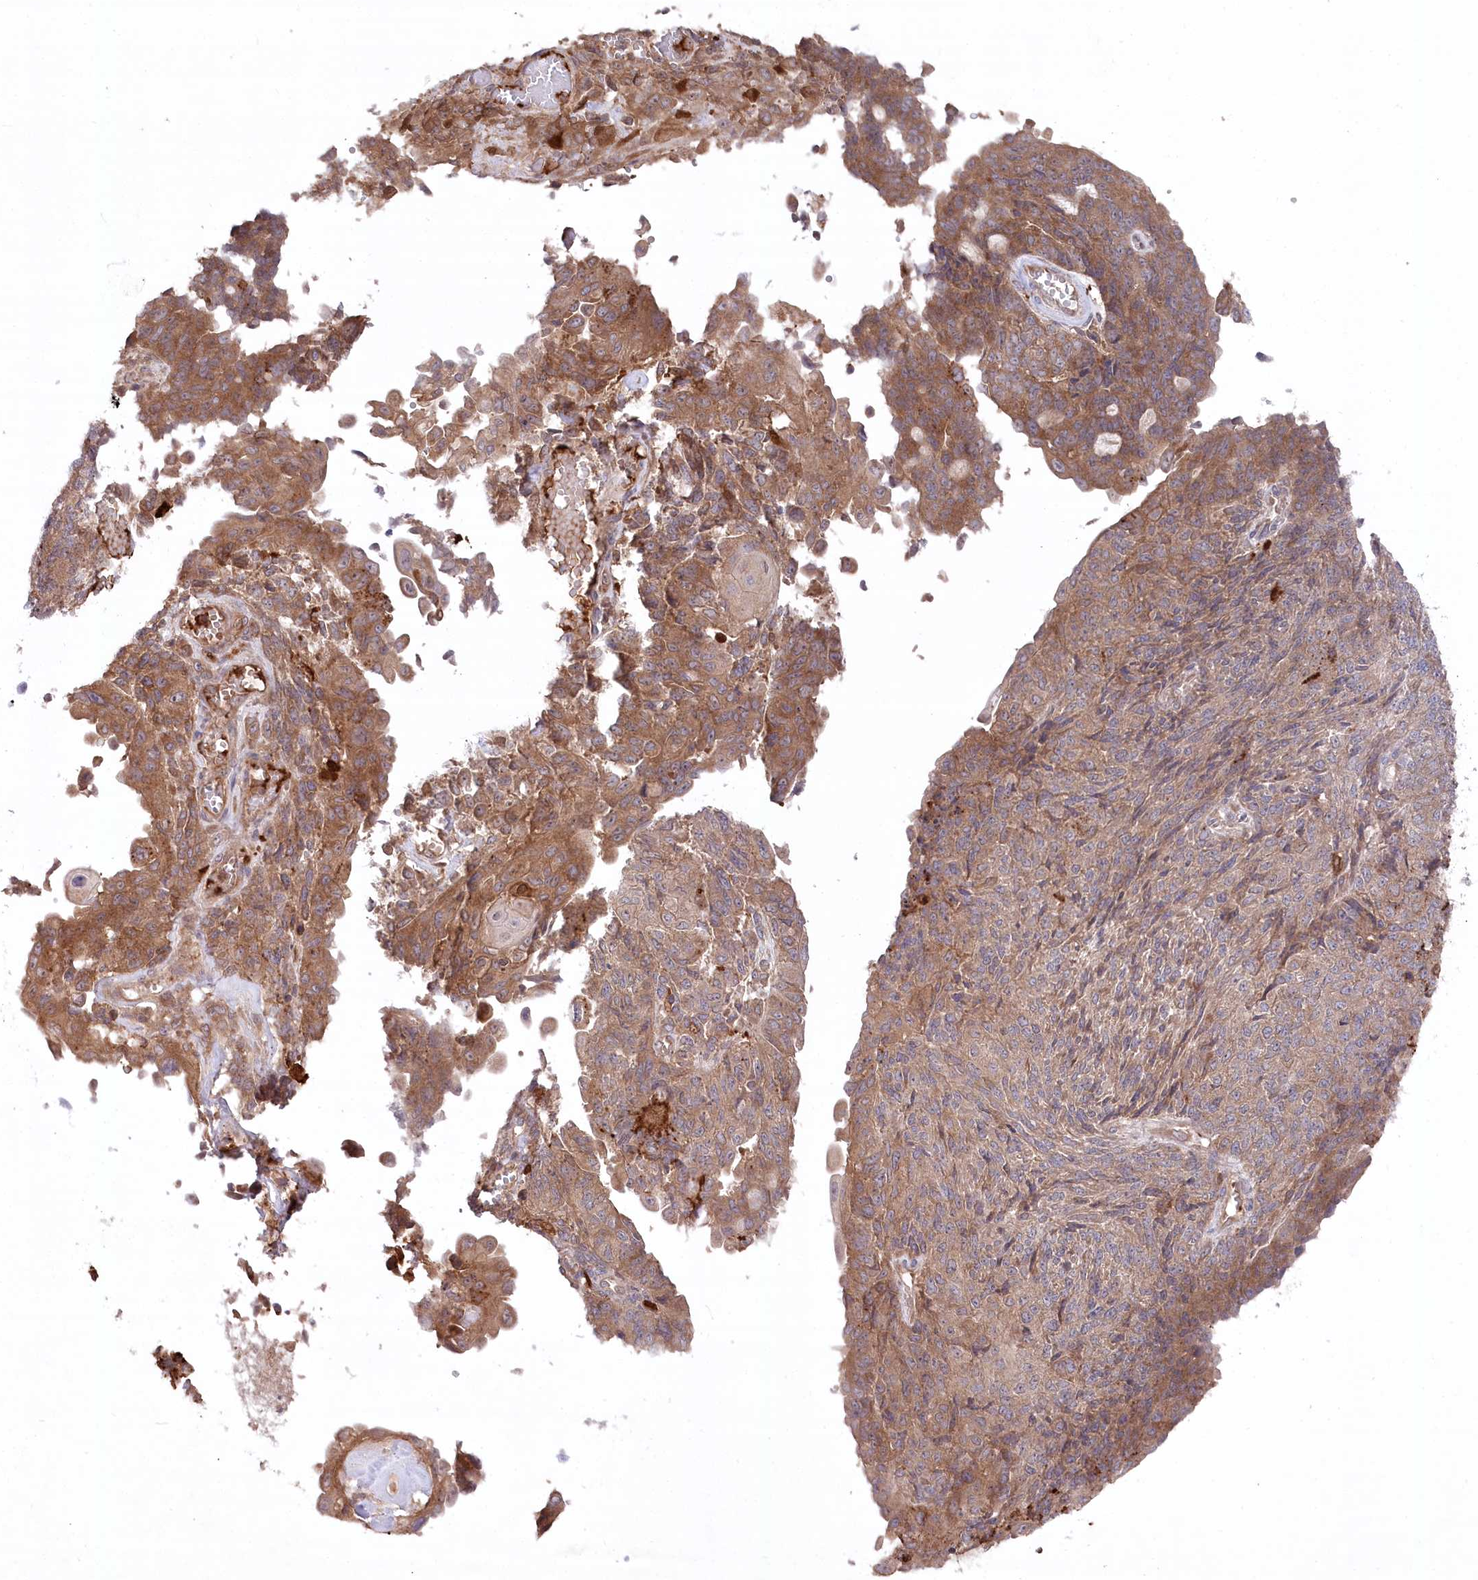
{"staining": {"intensity": "moderate", "quantity": ">75%", "location": "cytoplasmic/membranous"}, "tissue": "endometrial cancer", "cell_type": "Tumor cells", "image_type": "cancer", "snomed": [{"axis": "morphology", "description": "Adenocarcinoma, NOS"}, {"axis": "topography", "description": "Endometrium"}], "caption": "Protein positivity by immunohistochemistry reveals moderate cytoplasmic/membranous staining in approximately >75% of tumor cells in endometrial adenocarcinoma.", "gene": "PPP1R21", "patient": {"sex": "female", "age": 32}}